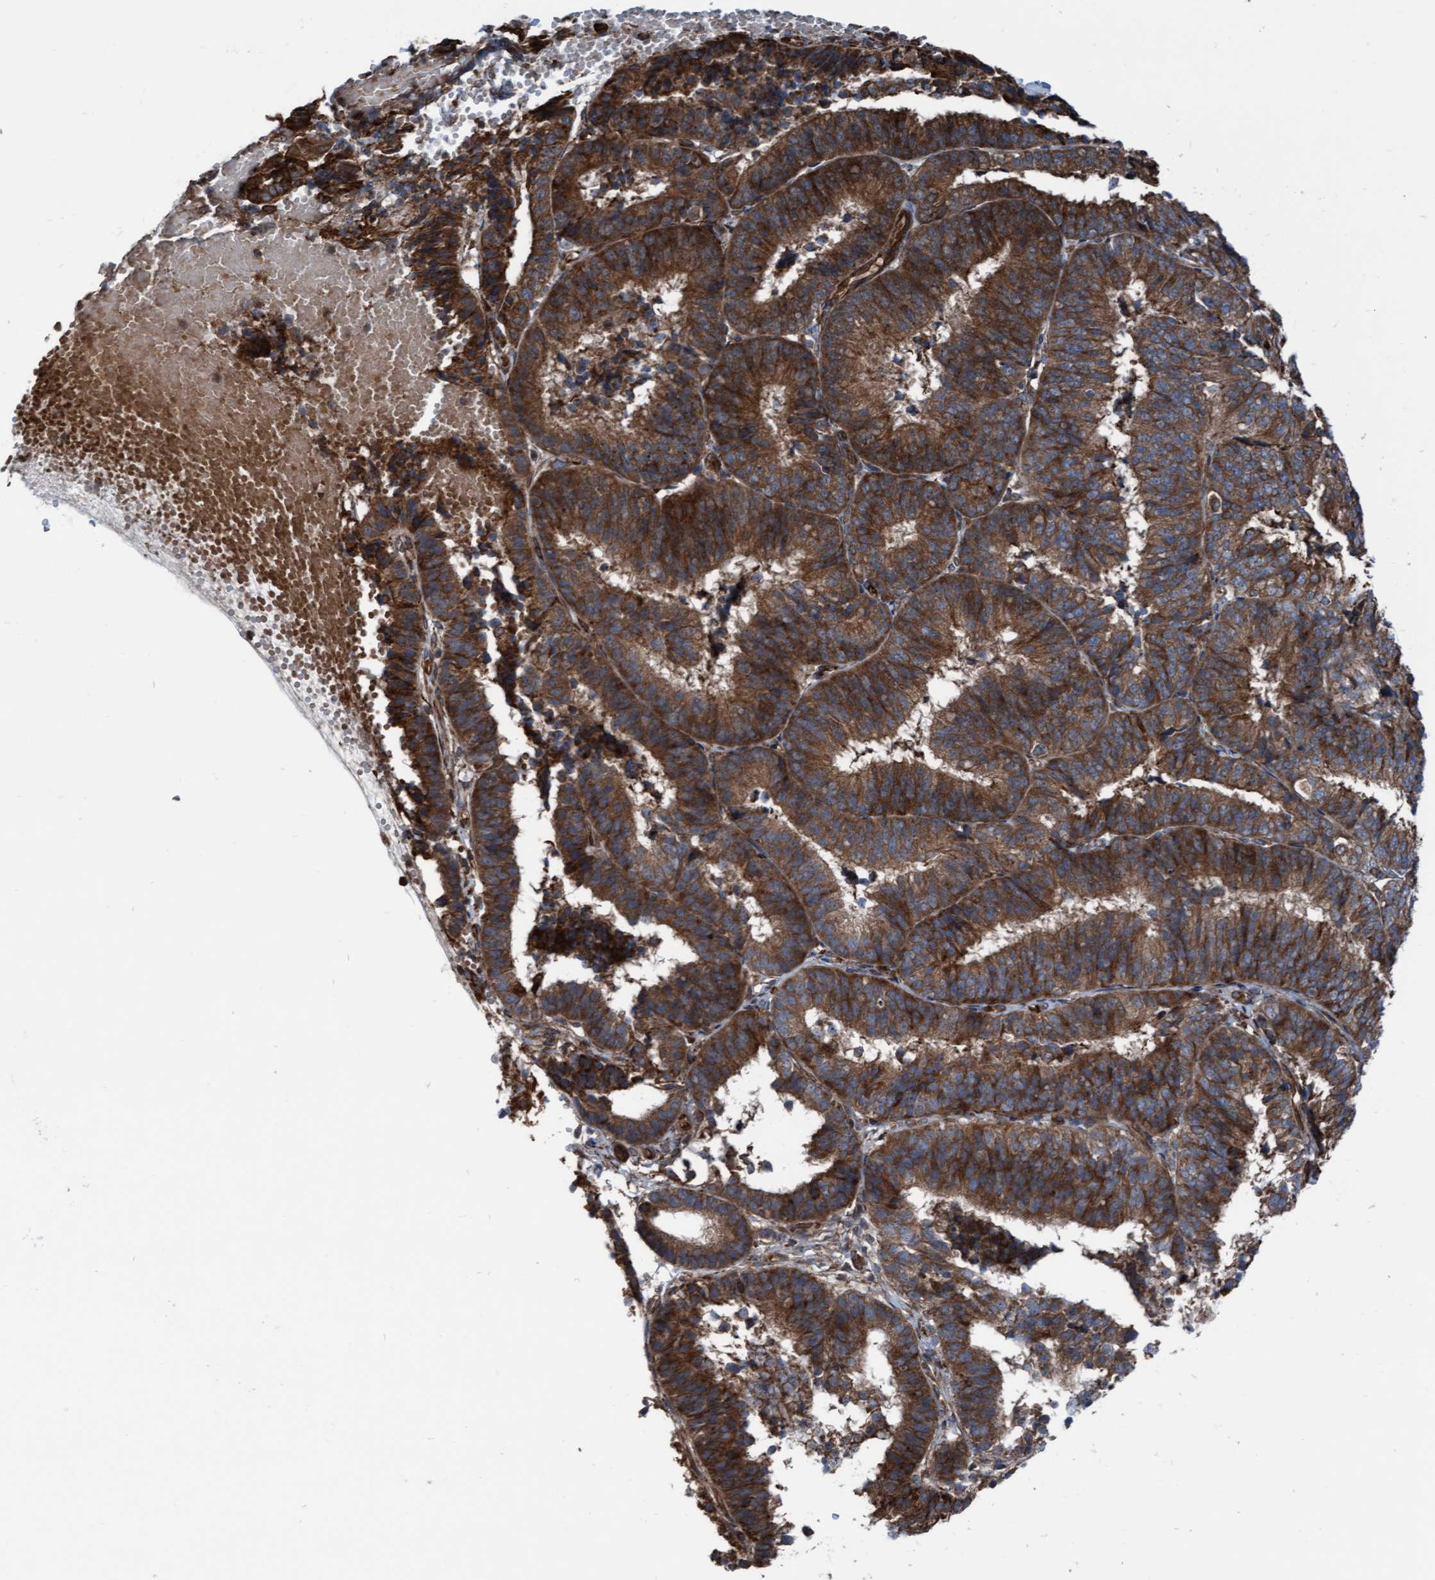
{"staining": {"intensity": "strong", "quantity": ">75%", "location": "cytoplasmic/membranous"}, "tissue": "endometrial cancer", "cell_type": "Tumor cells", "image_type": "cancer", "snomed": [{"axis": "morphology", "description": "Adenocarcinoma, NOS"}, {"axis": "topography", "description": "Endometrium"}], "caption": "Adenocarcinoma (endometrial) stained with DAB (3,3'-diaminobenzidine) immunohistochemistry reveals high levels of strong cytoplasmic/membranous positivity in approximately >75% of tumor cells.", "gene": "RAP1GAP2", "patient": {"sex": "female", "age": 51}}